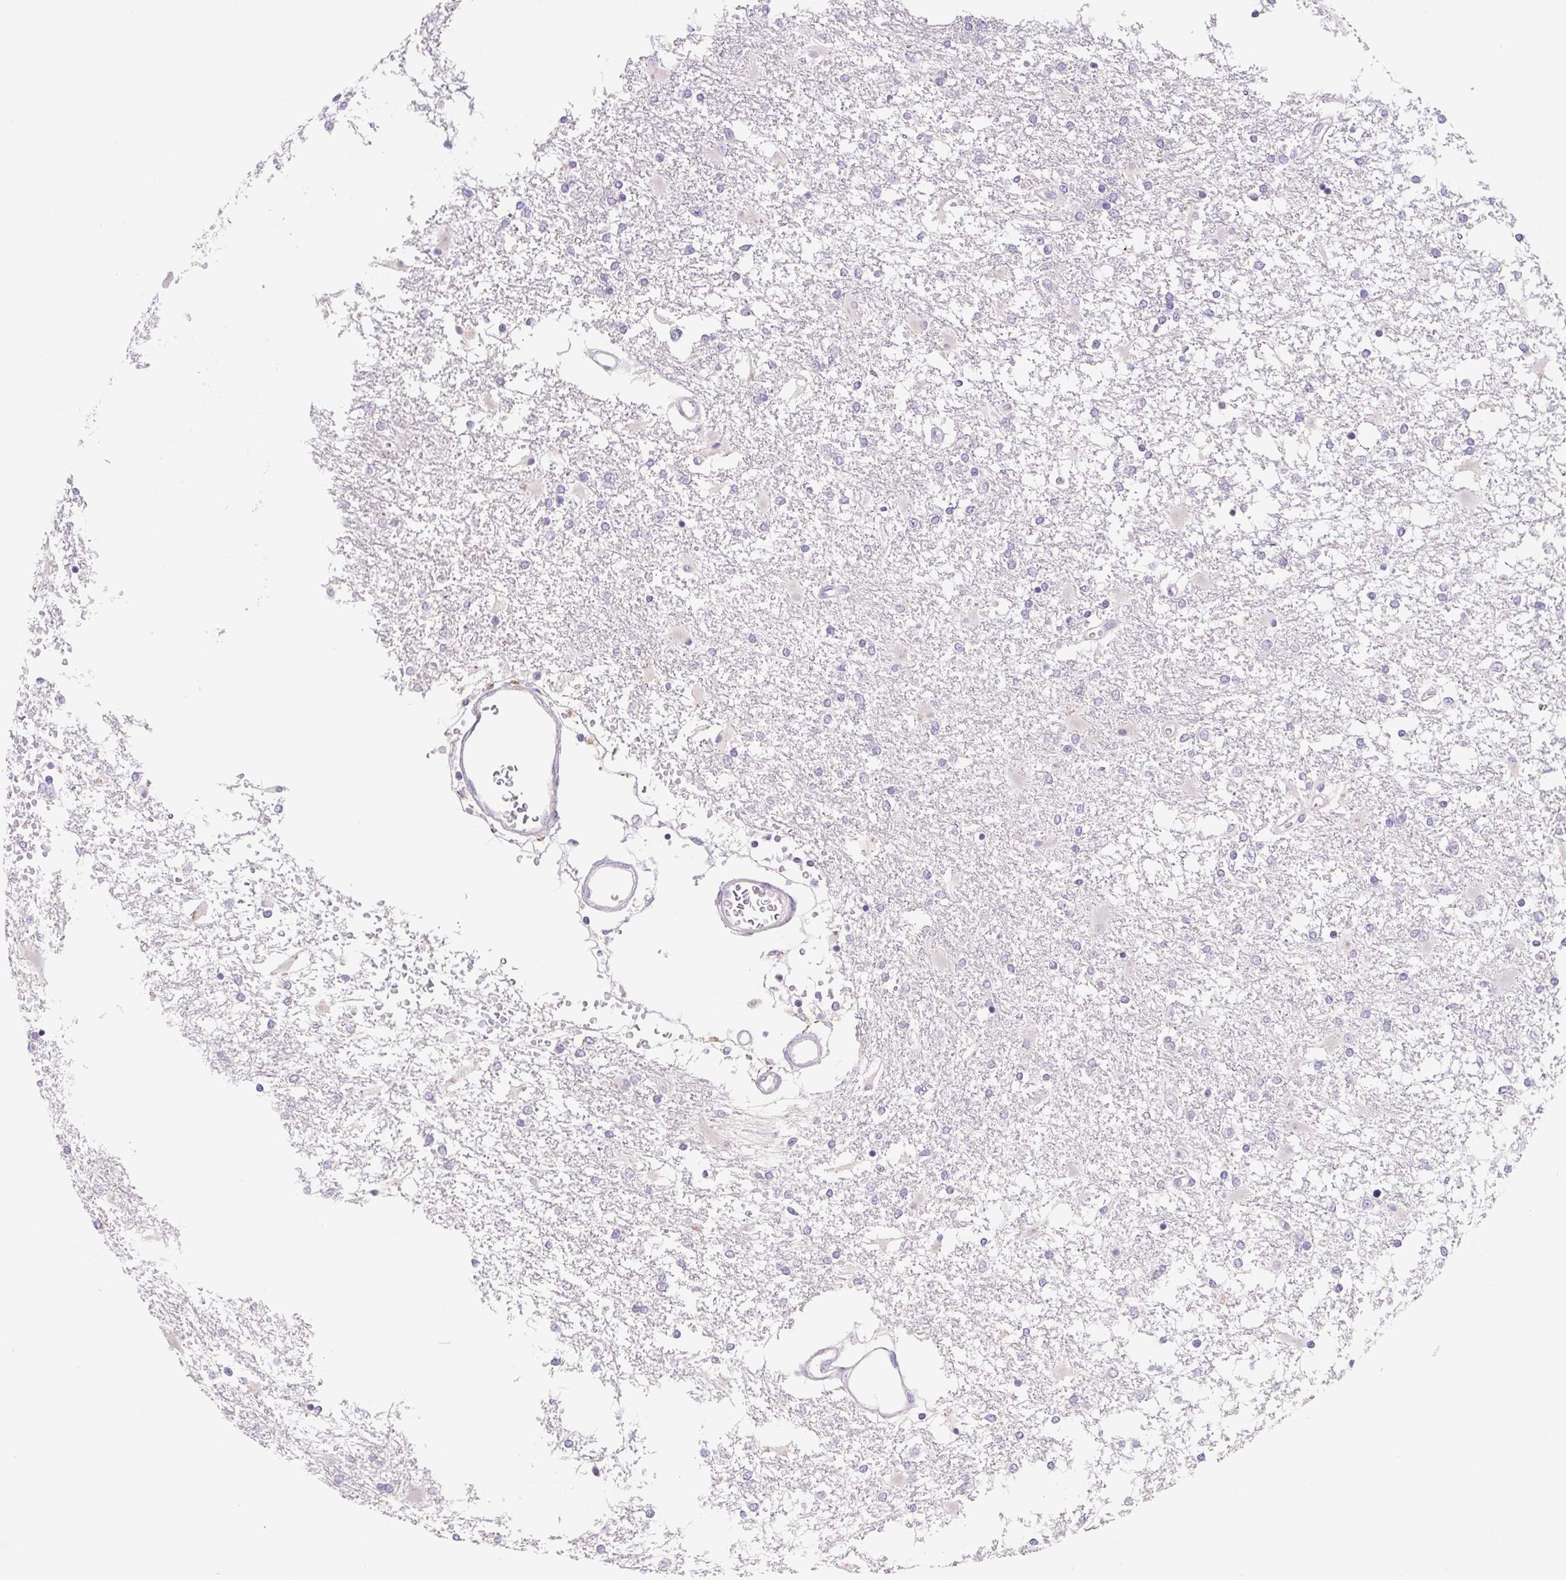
{"staining": {"intensity": "negative", "quantity": "none", "location": "none"}, "tissue": "glioma", "cell_type": "Tumor cells", "image_type": "cancer", "snomed": [{"axis": "morphology", "description": "Glioma, malignant, High grade"}, {"axis": "topography", "description": "Cerebral cortex"}], "caption": "A histopathology image of human glioma is negative for staining in tumor cells.", "gene": "LPA", "patient": {"sex": "male", "age": 79}}